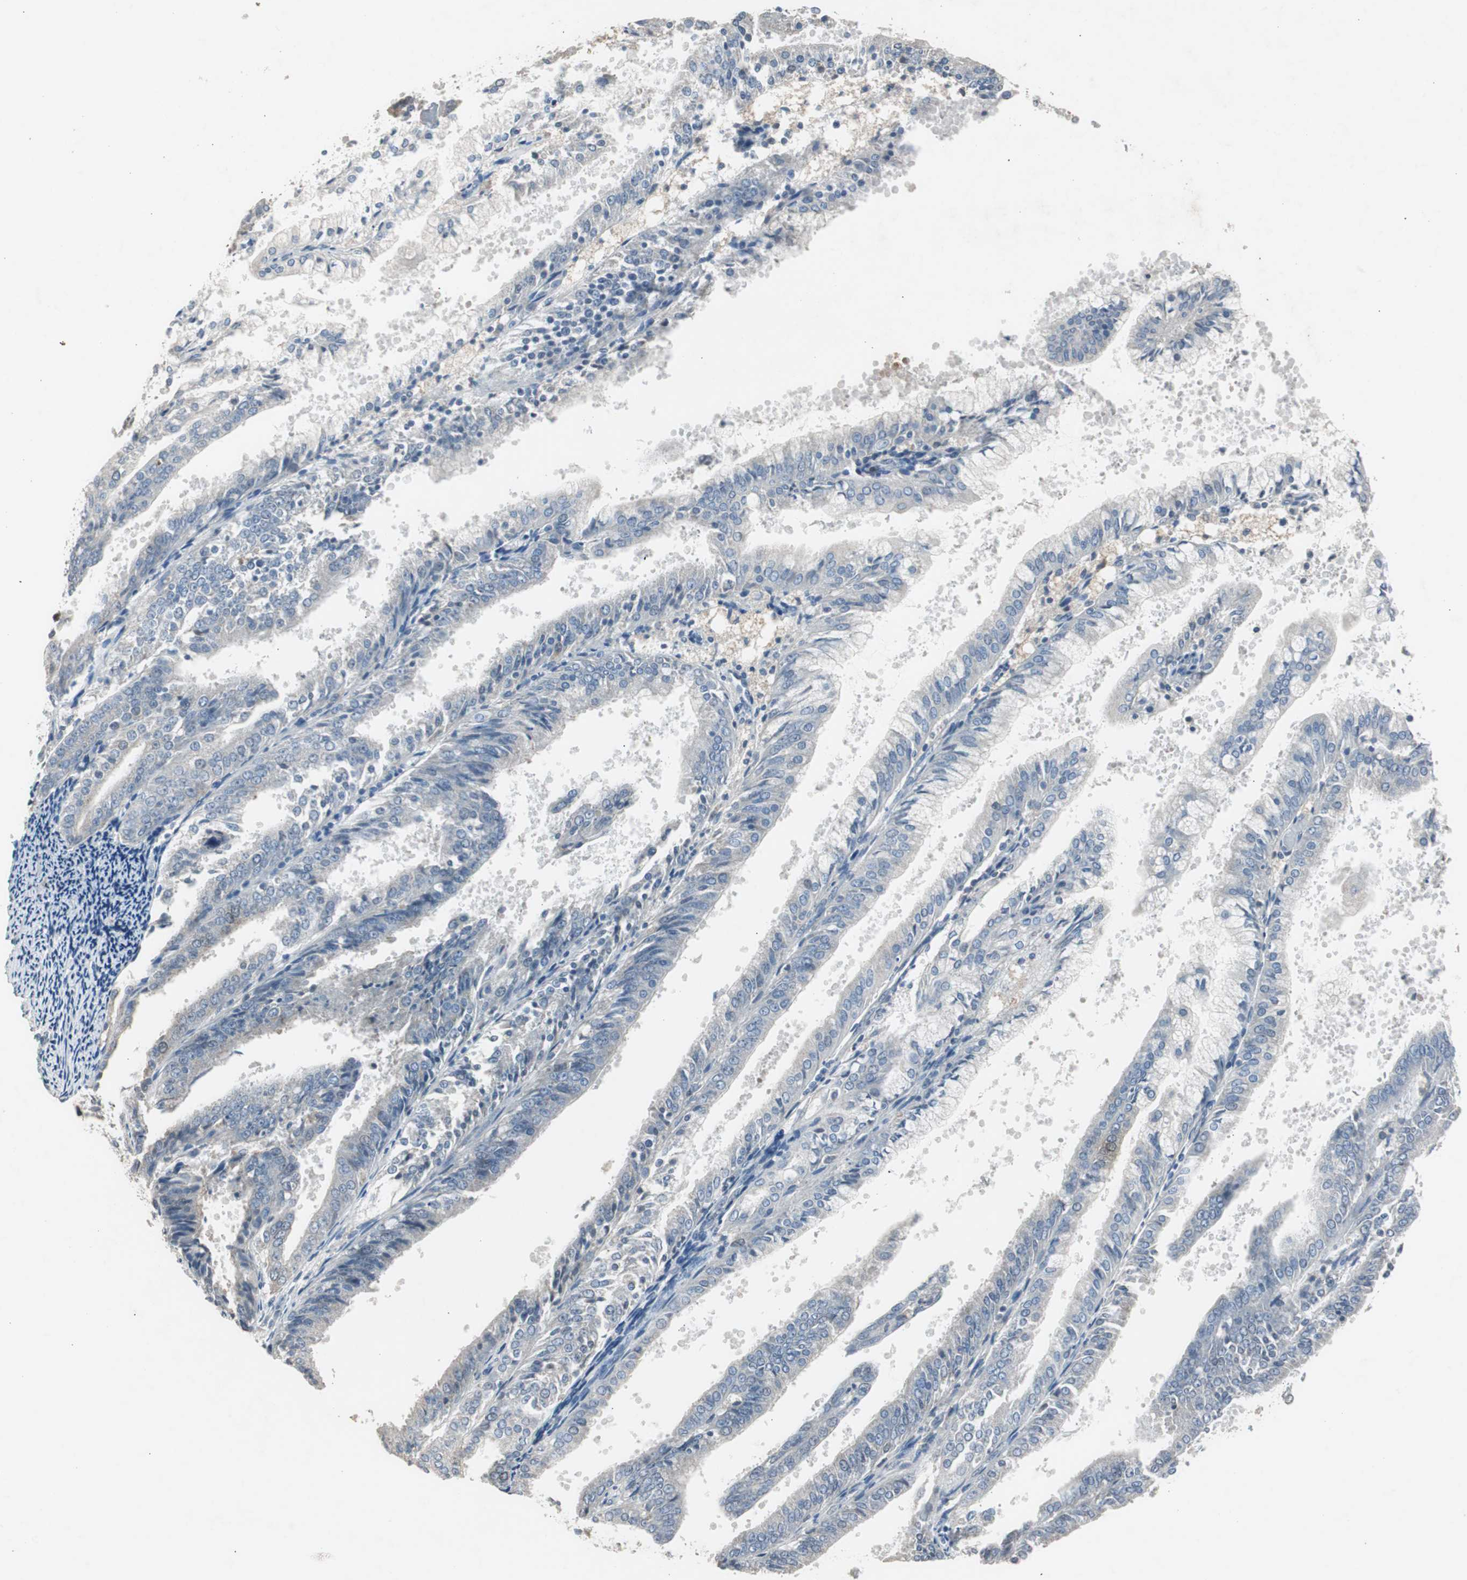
{"staining": {"intensity": "negative", "quantity": "none", "location": "none"}, "tissue": "endometrial cancer", "cell_type": "Tumor cells", "image_type": "cancer", "snomed": [{"axis": "morphology", "description": "Adenocarcinoma, NOS"}, {"axis": "topography", "description": "Endometrium"}], "caption": "High power microscopy photomicrograph of an IHC micrograph of endometrial adenocarcinoma, revealing no significant staining in tumor cells. (DAB (3,3'-diaminobenzidine) IHC with hematoxylin counter stain).", "gene": "TK1", "patient": {"sex": "female", "age": 63}}